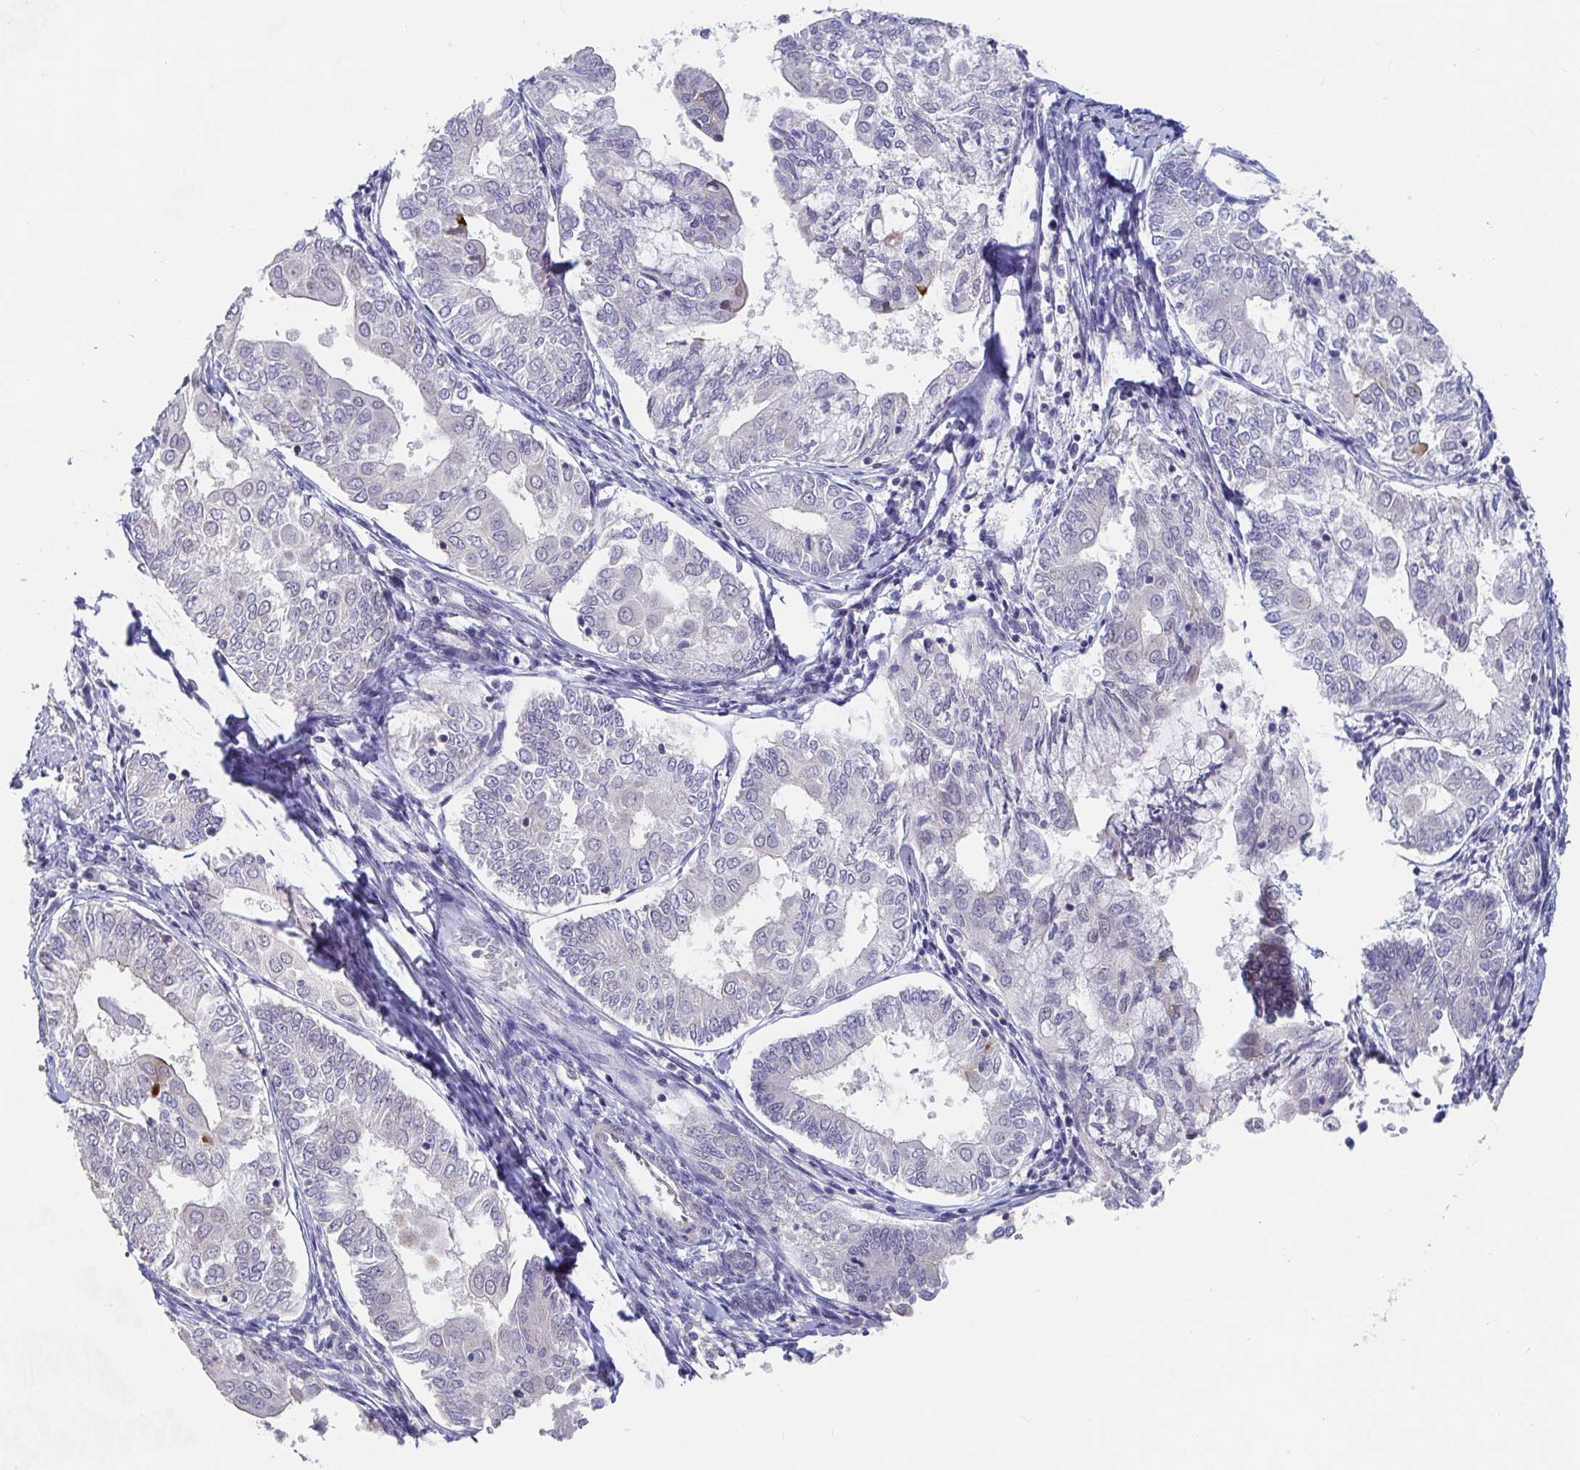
{"staining": {"intensity": "negative", "quantity": "none", "location": "none"}, "tissue": "endometrial cancer", "cell_type": "Tumor cells", "image_type": "cancer", "snomed": [{"axis": "morphology", "description": "Adenocarcinoma, NOS"}, {"axis": "topography", "description": "Endometrium"}], "caption": "Immunohistochemical staining of adenocarcinoma (endometrial) demonstrates no significant expression in tumor cells.", "gene": "FAM156B", "patient": {"sex": "female", "age": 68}}